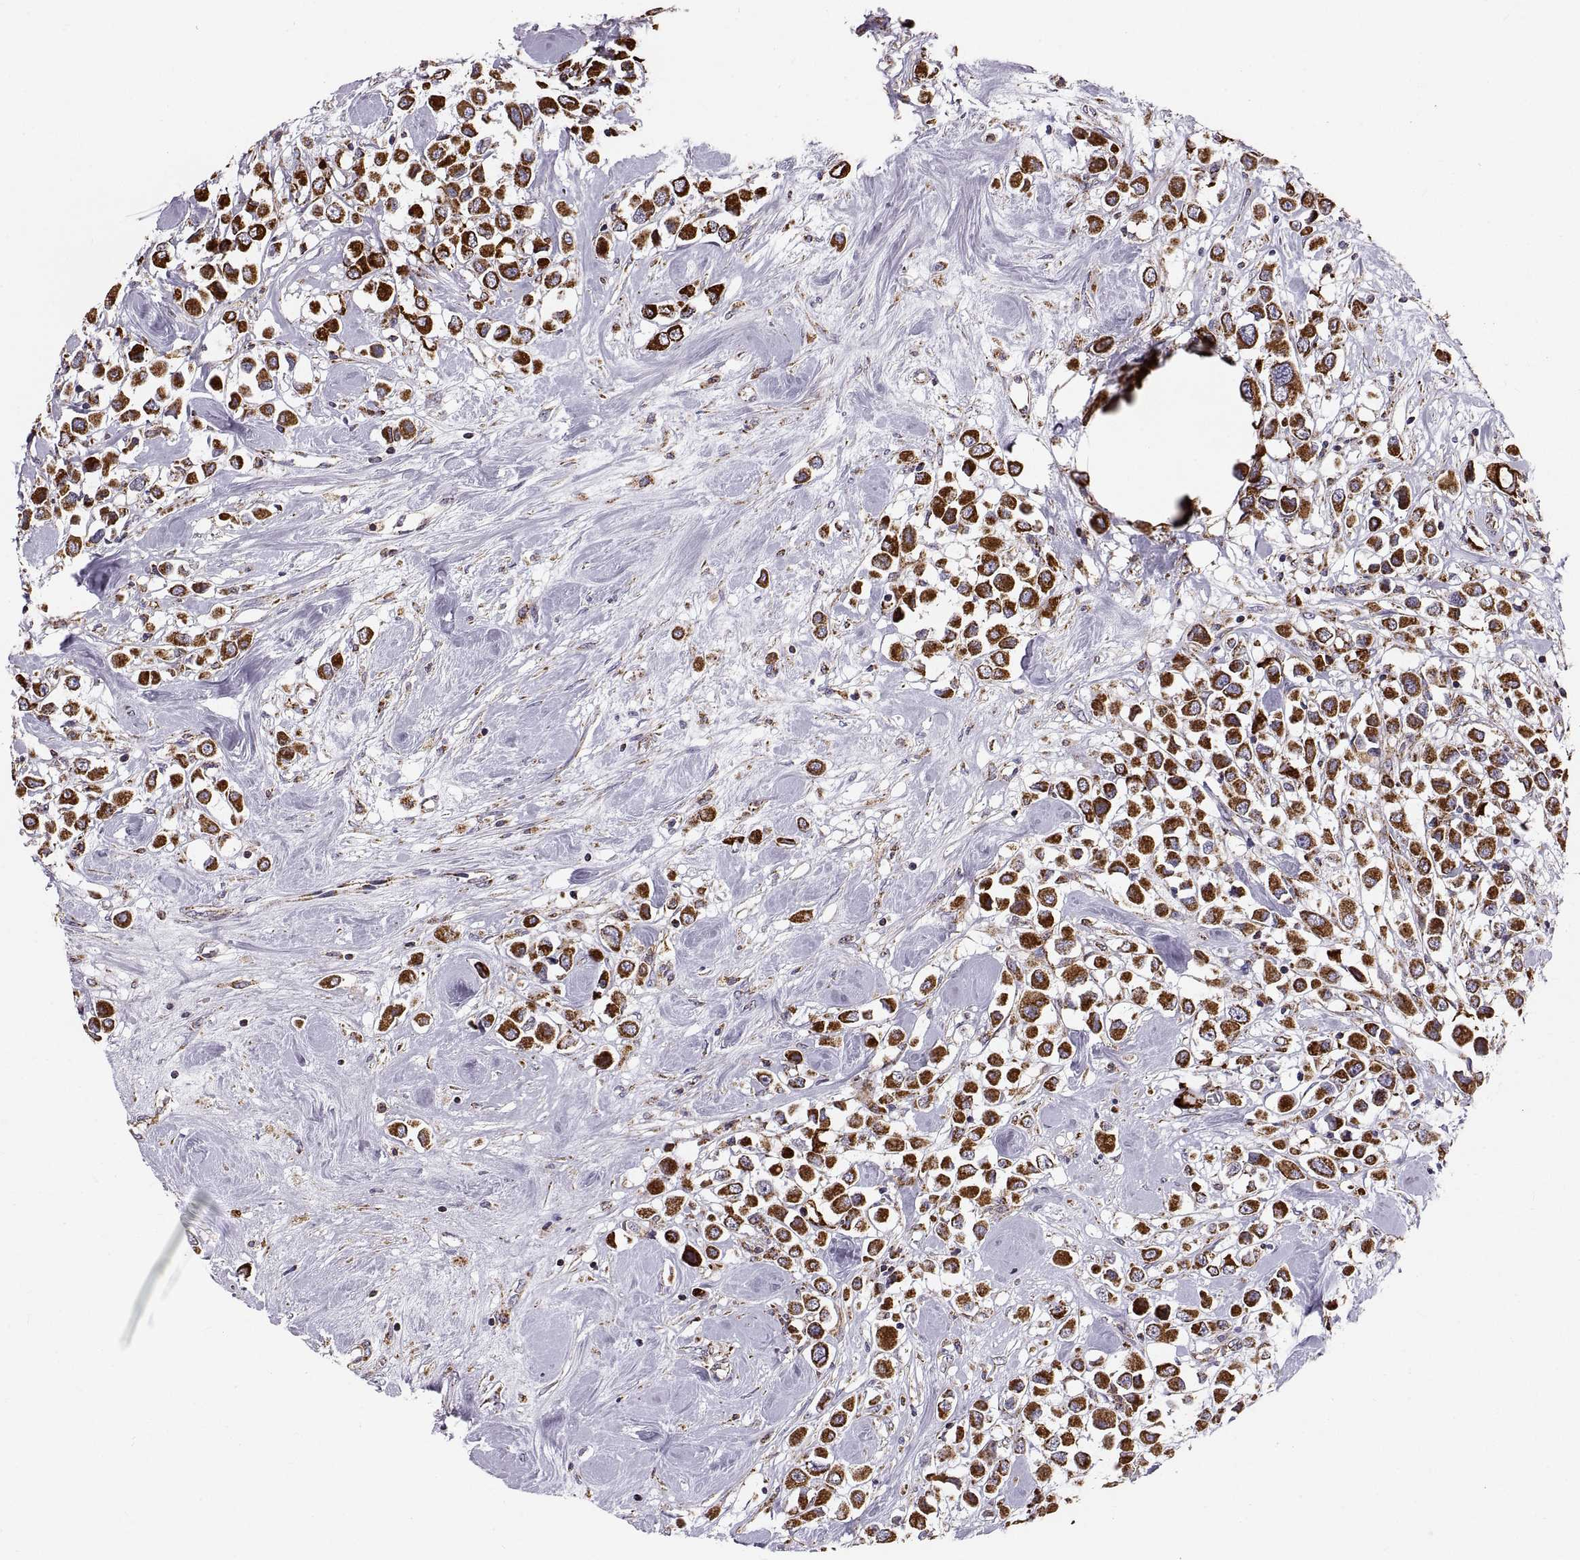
{"staining": {"intensity": "strong", "quantity": ">75%", "location": "cytoplasmic/membranous"}, "tissue": "breast cancer", "cell_type": "Tumor cells", "image_type": "cancer", "snomed": [{"axis": "morphology", "description": "Duct carcinoma"}, {"axis": "topography", "description": "Breast"}], "caption": "Immunohistochemical staining of human breast cancer (invasive ductal carcinoma) displays high levels of strong cytoplasmic/membranous positivity in about >75% of tumor cells.", "gene": "ARSD", "patient": {"sex": "female", "age": 61}}